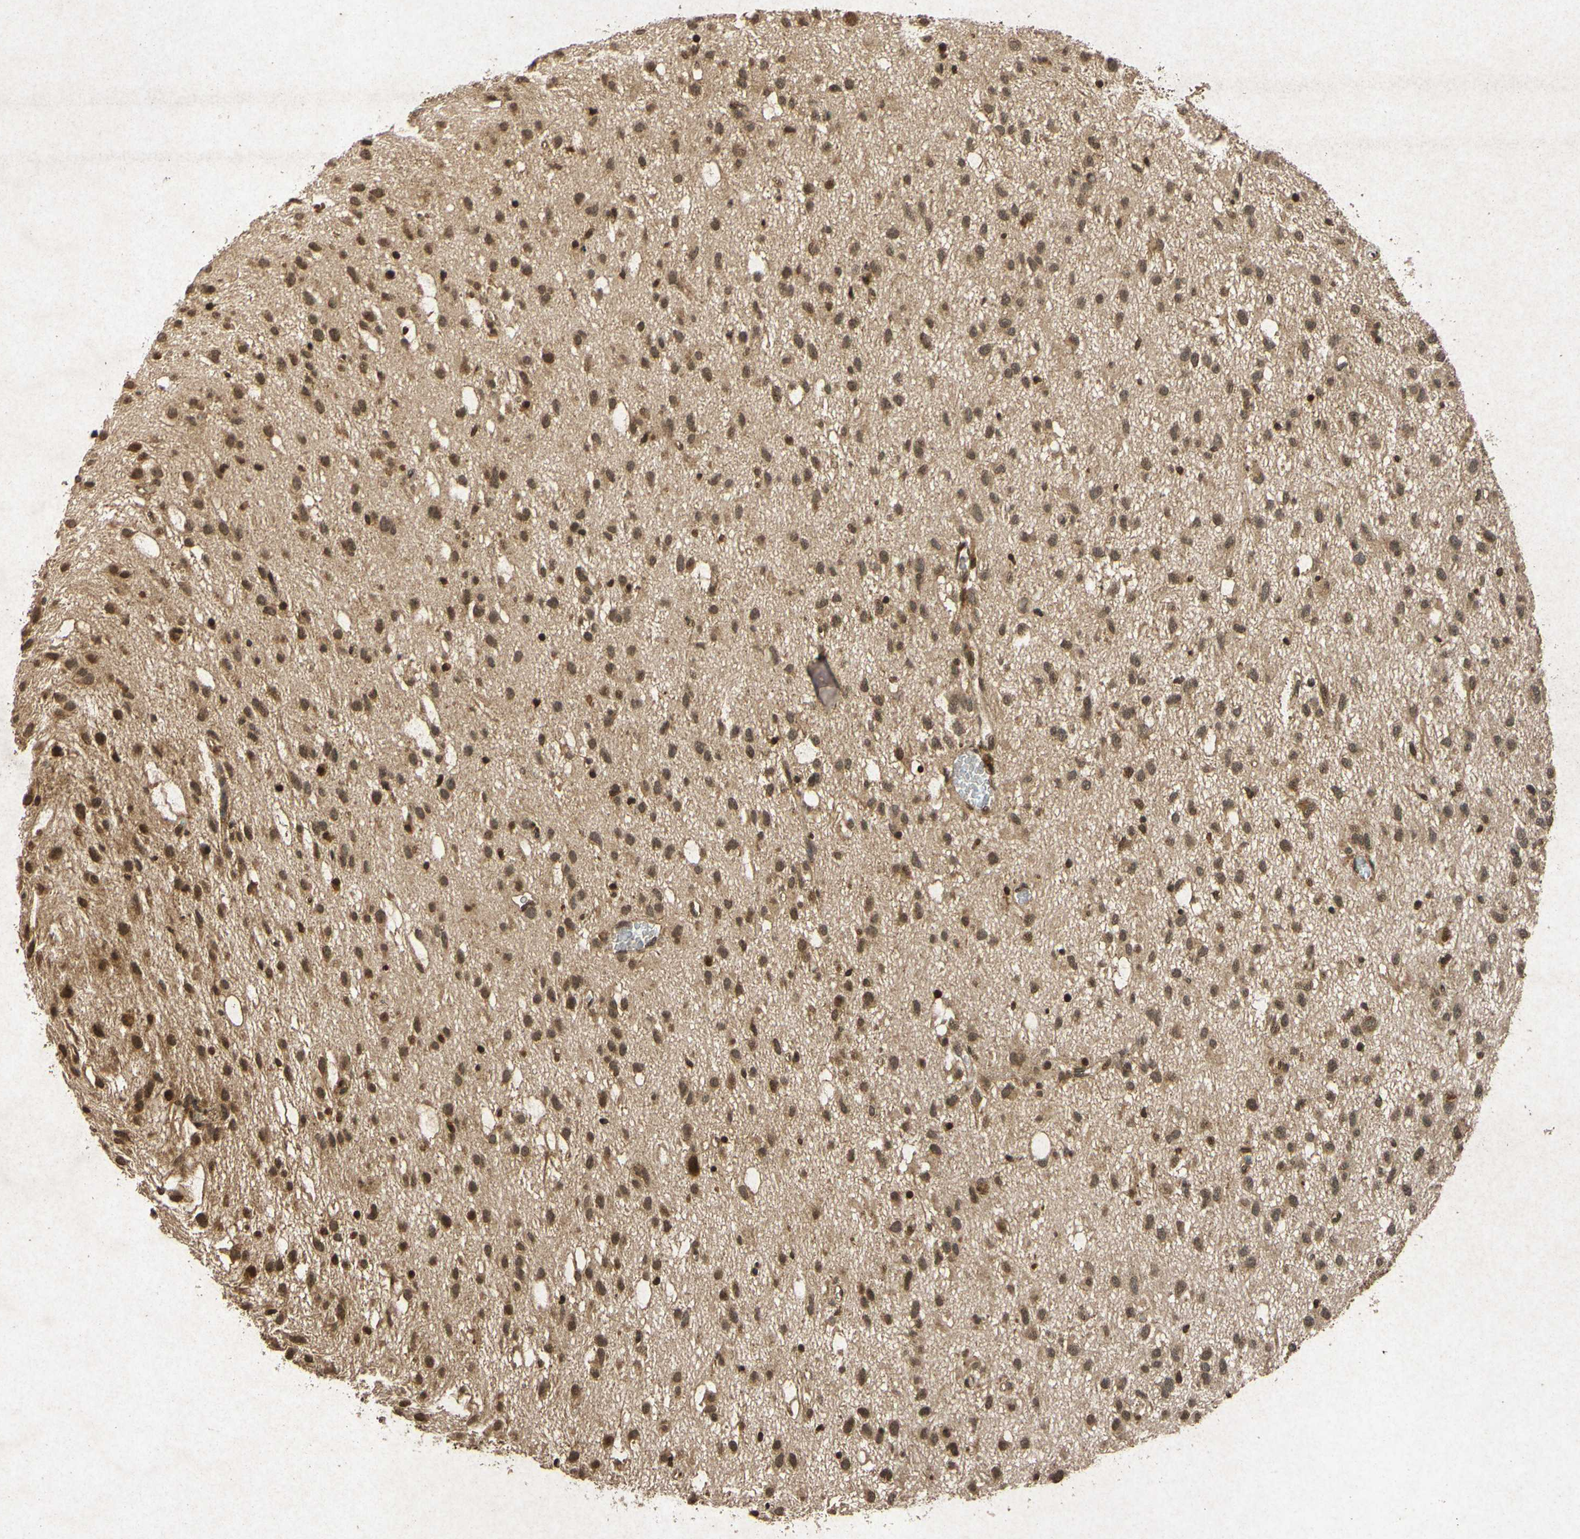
{"staining": {"intensity": "moderate", "quantity": ">75%", "location": "cytoplasmic/membranous,nuclear"}, "tissue": "glioma", "cell_type": "Tumor cells", "image_type": "cancer", "snomed": [{"axis": "morphology", "description": "Glioma, malignant, Low grade"}, {"axis": "topography", "description": "Brain"}], "caption": "A brown stain shows moderate cytoplasmic/membranous and nuclear positivity of a protein in low-grade glioma (malignant) tumor cells. The staining was performed using DAB, with brown indicating positive protein expression. Nuclei are stained blue with hematoxylin.", "gene": "ATP6V1H", "patient": {"sex": "male", "age": 77}}